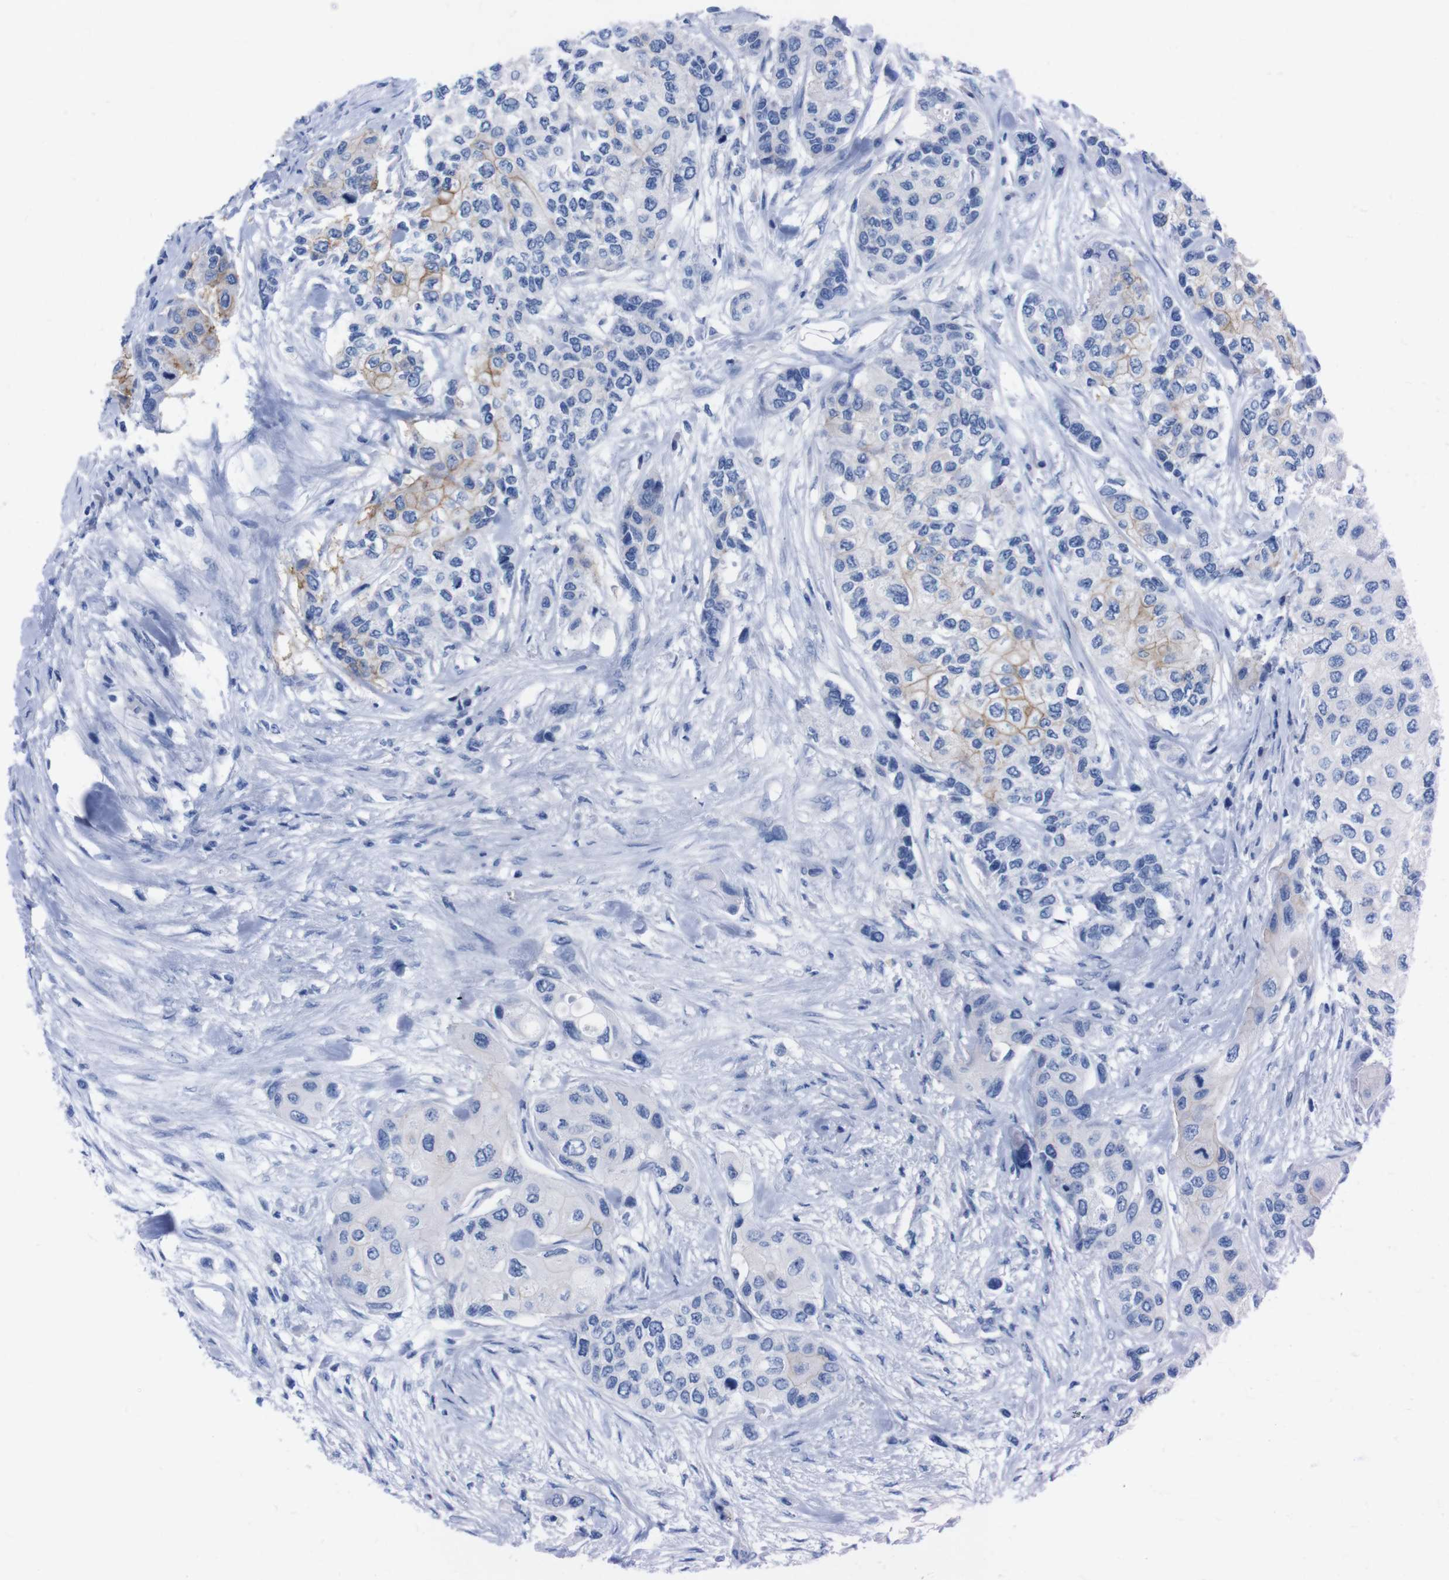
{"staining": {"intensity": "moderate", "quantity": "<25%", "location": "cytoplasmic/membranous"}, "tissue": "urothelial cancer", "cell_type": "Tumor cells", "image_type": "cancer", "snomed": [{"axis": "morphology", "description": "Urothelial carcinoma, High grade"}, {"axis": "topography", "description": "Urinary bladder"}], "caption": "Brown immunohistochemical staining in high-grade urothelial carcinoma displays moderate cytoplasmic/membranous staining in approximately <25% of tumor cells.", "gene": "TMEM243", "patient": {"sex": "female", "age": 56}}